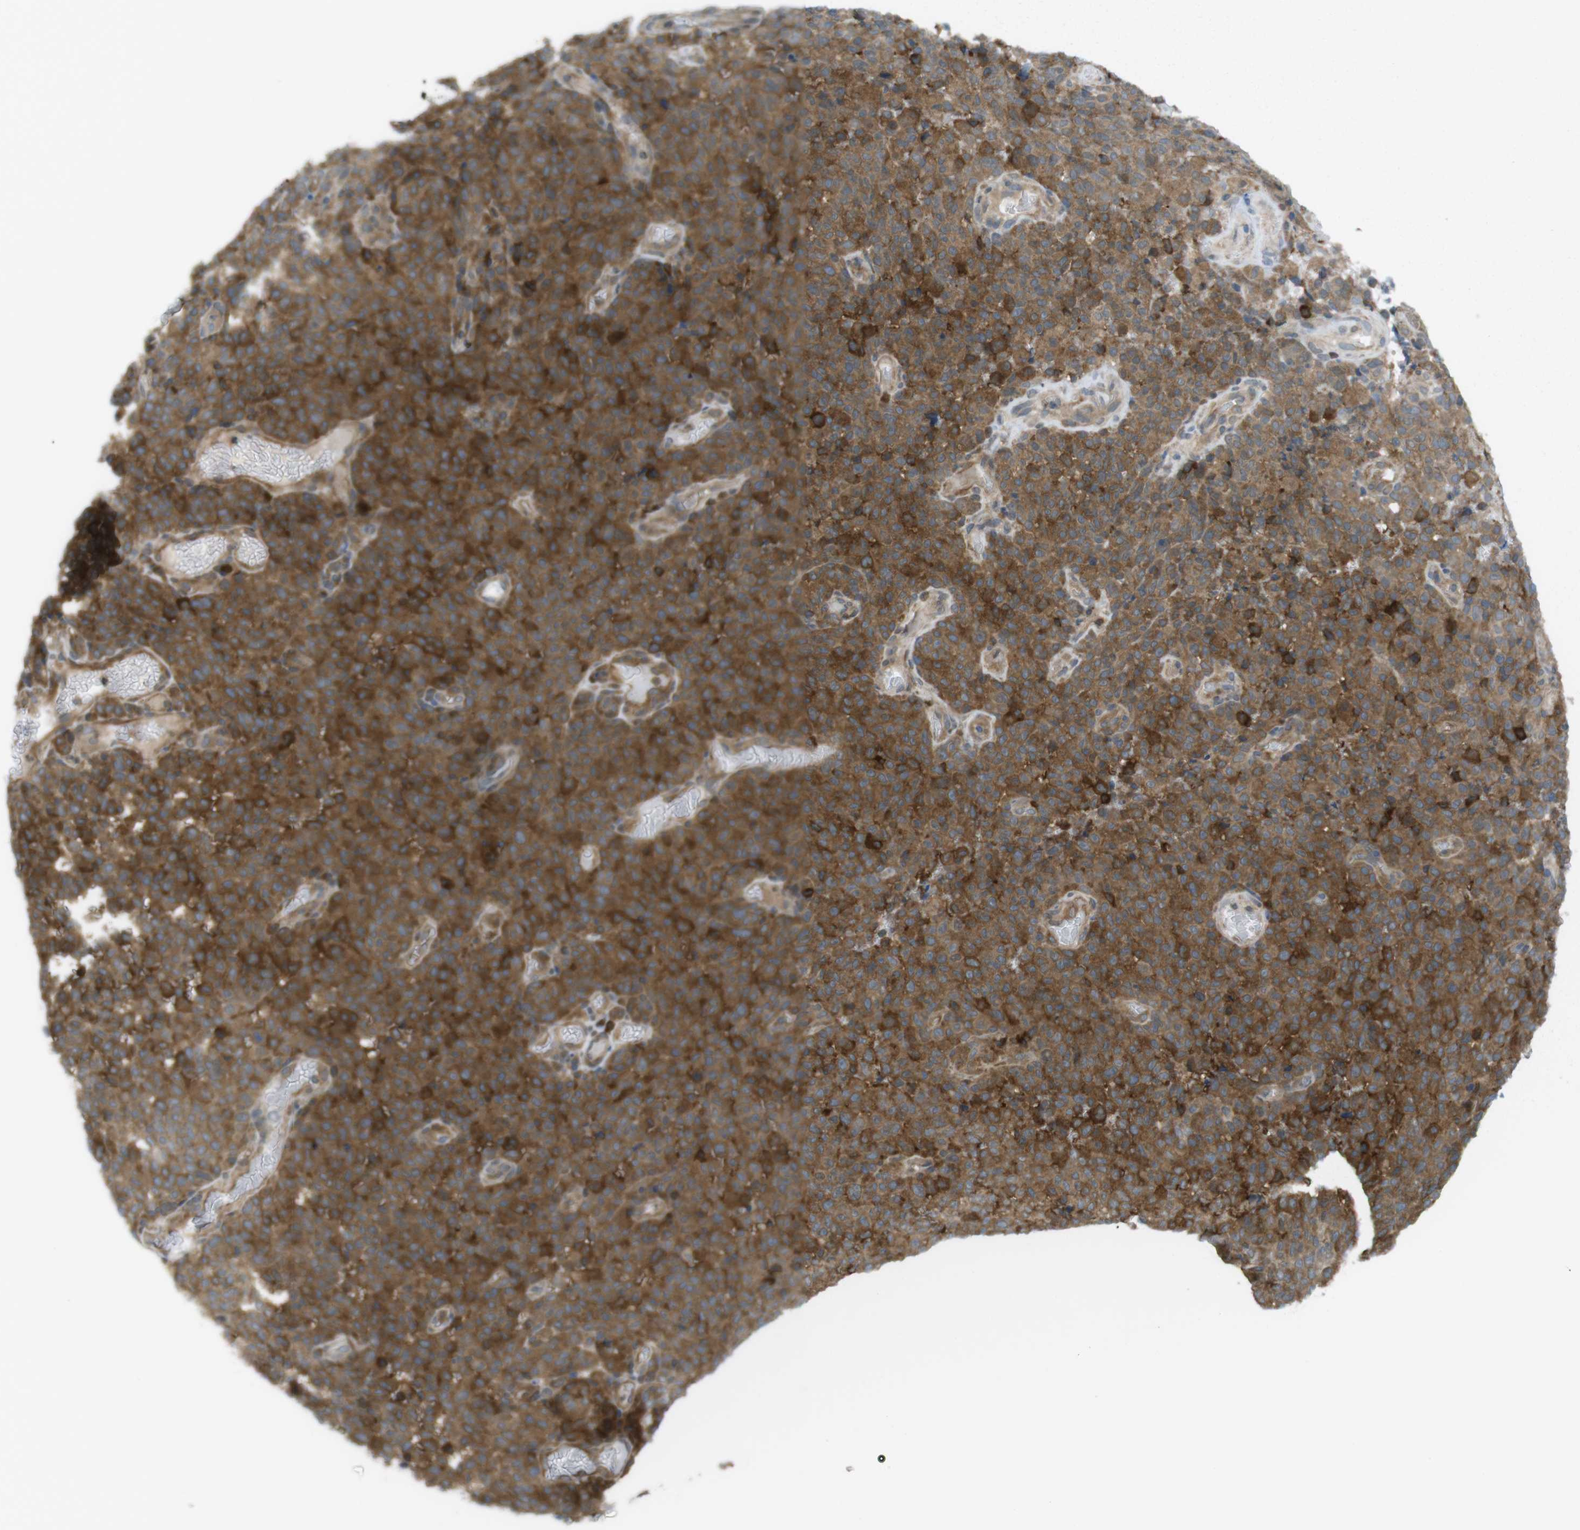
{"staining": {"intensity": "strong", "quantity": ">75%", "location": "cytoplasmic/membranous"}, "tissue": "melanoma", "cell_type": "Tumor cells", "image_type": "cancer", "snomed": [{"axis": "morphology", "description": "Malignant melanoma, NOS"}, {"axis": "topography", "description": "Skin"}], "caption": "High-power microscopy captured an immunohistochemistry photomicrograph of malignant melanoma, revealing strong cytoplasmic/membranous staining in approximately >75% of tumor cells. The protein of interest is shown in brown color, while the nuclei are stained blue.", "gene": "MTHFD1", "patient": {"sex": "female", "age": 82}}